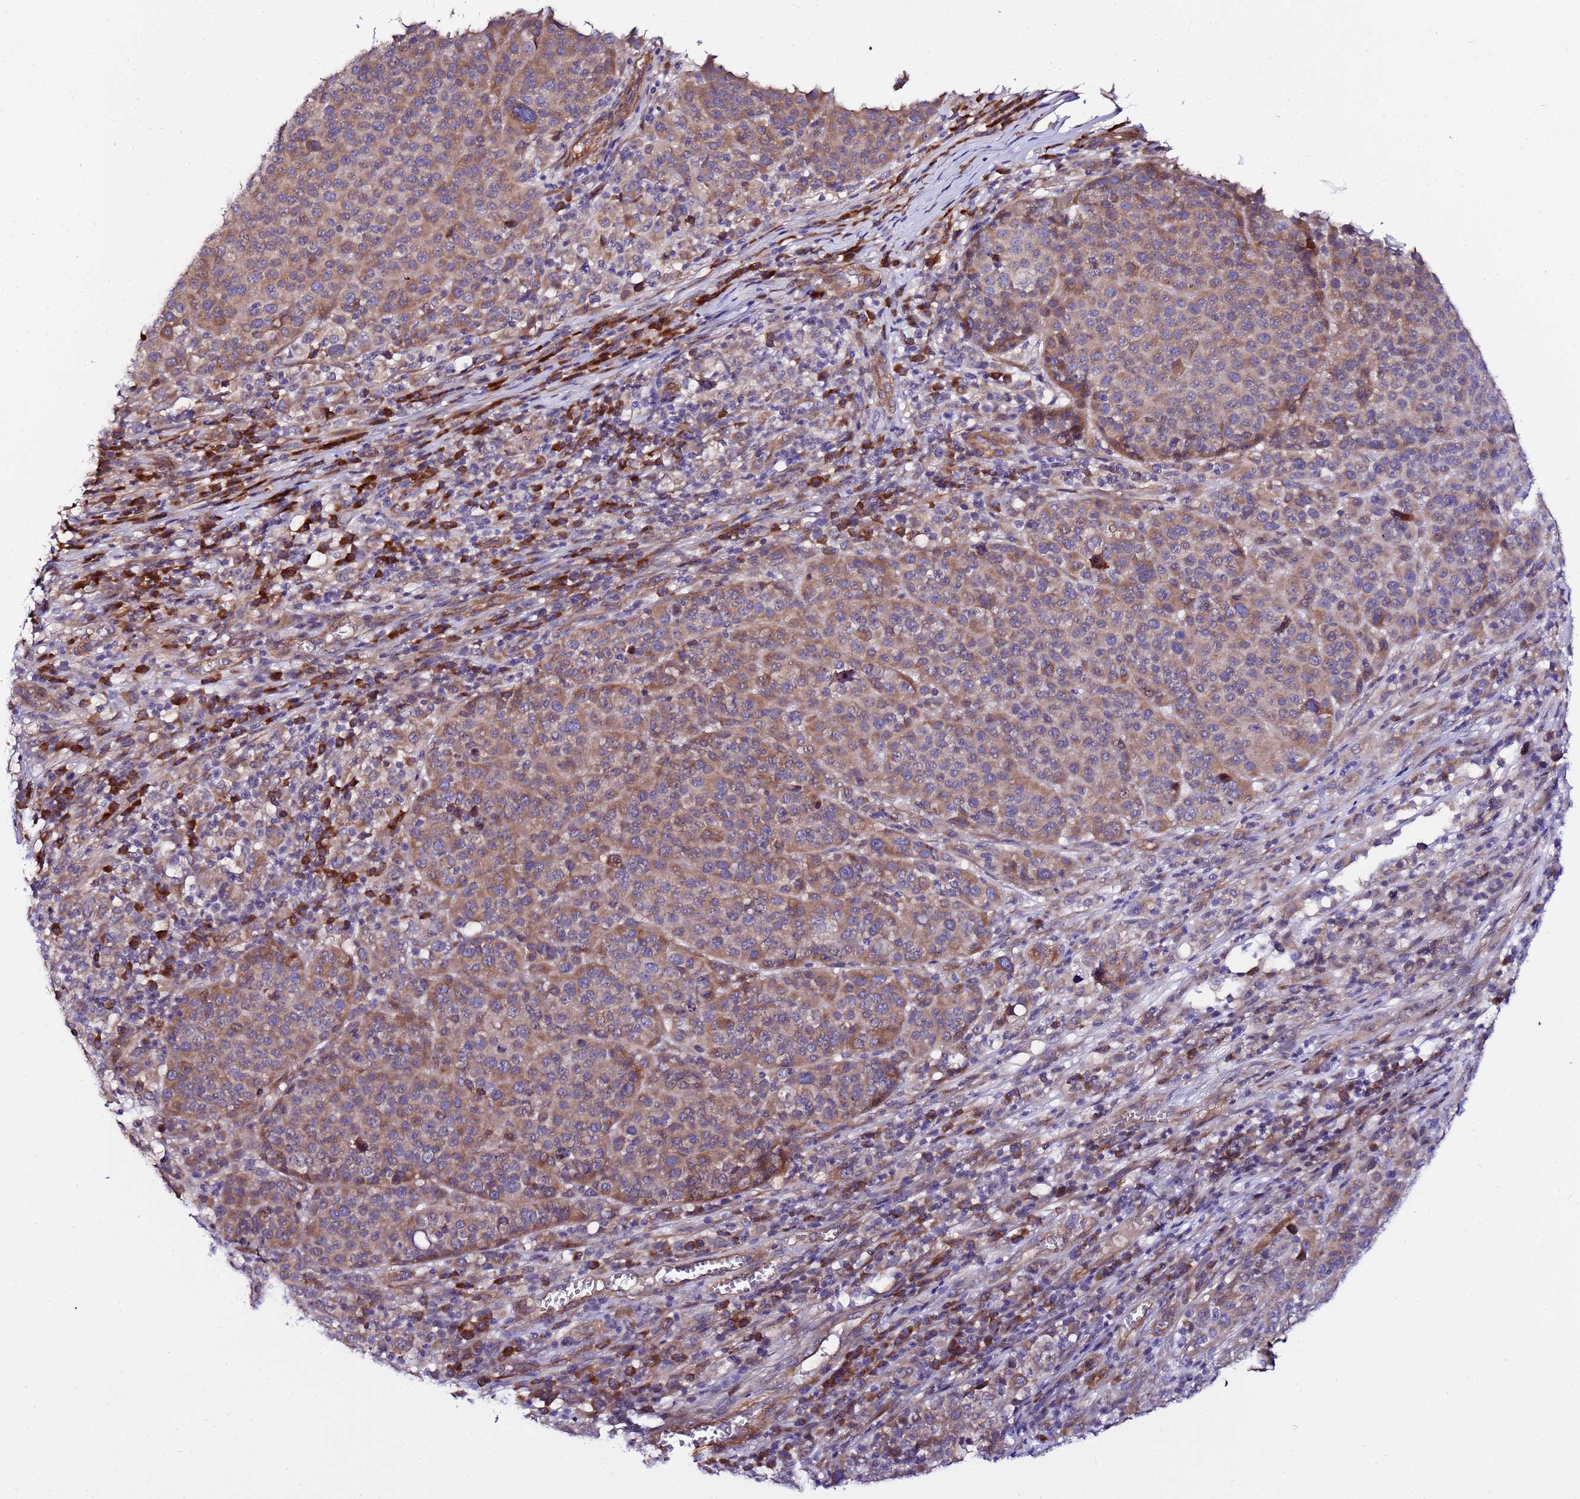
{"staining": {"intensity": "moderate", "quantity": "25%-75%", "location": "cytoplasmic/membranous"}, "tissue": "melanoma", "cell_type": "Tumor cells", "image_type": "cancer", "snomed": [{"axis": "morphology", "description": "Malignant melanoma, Metastatic site"}, {"axis": "topography", "description": "Lymph node"}], "caption": "This is an image of immunohistochemistry (IHC) staining of melanoma, which shows moderate positivity in the cytoplasmic/membranous of tumor cells.", "gene": "JRKL", "patient": {"sex": "male", "age": 44}}